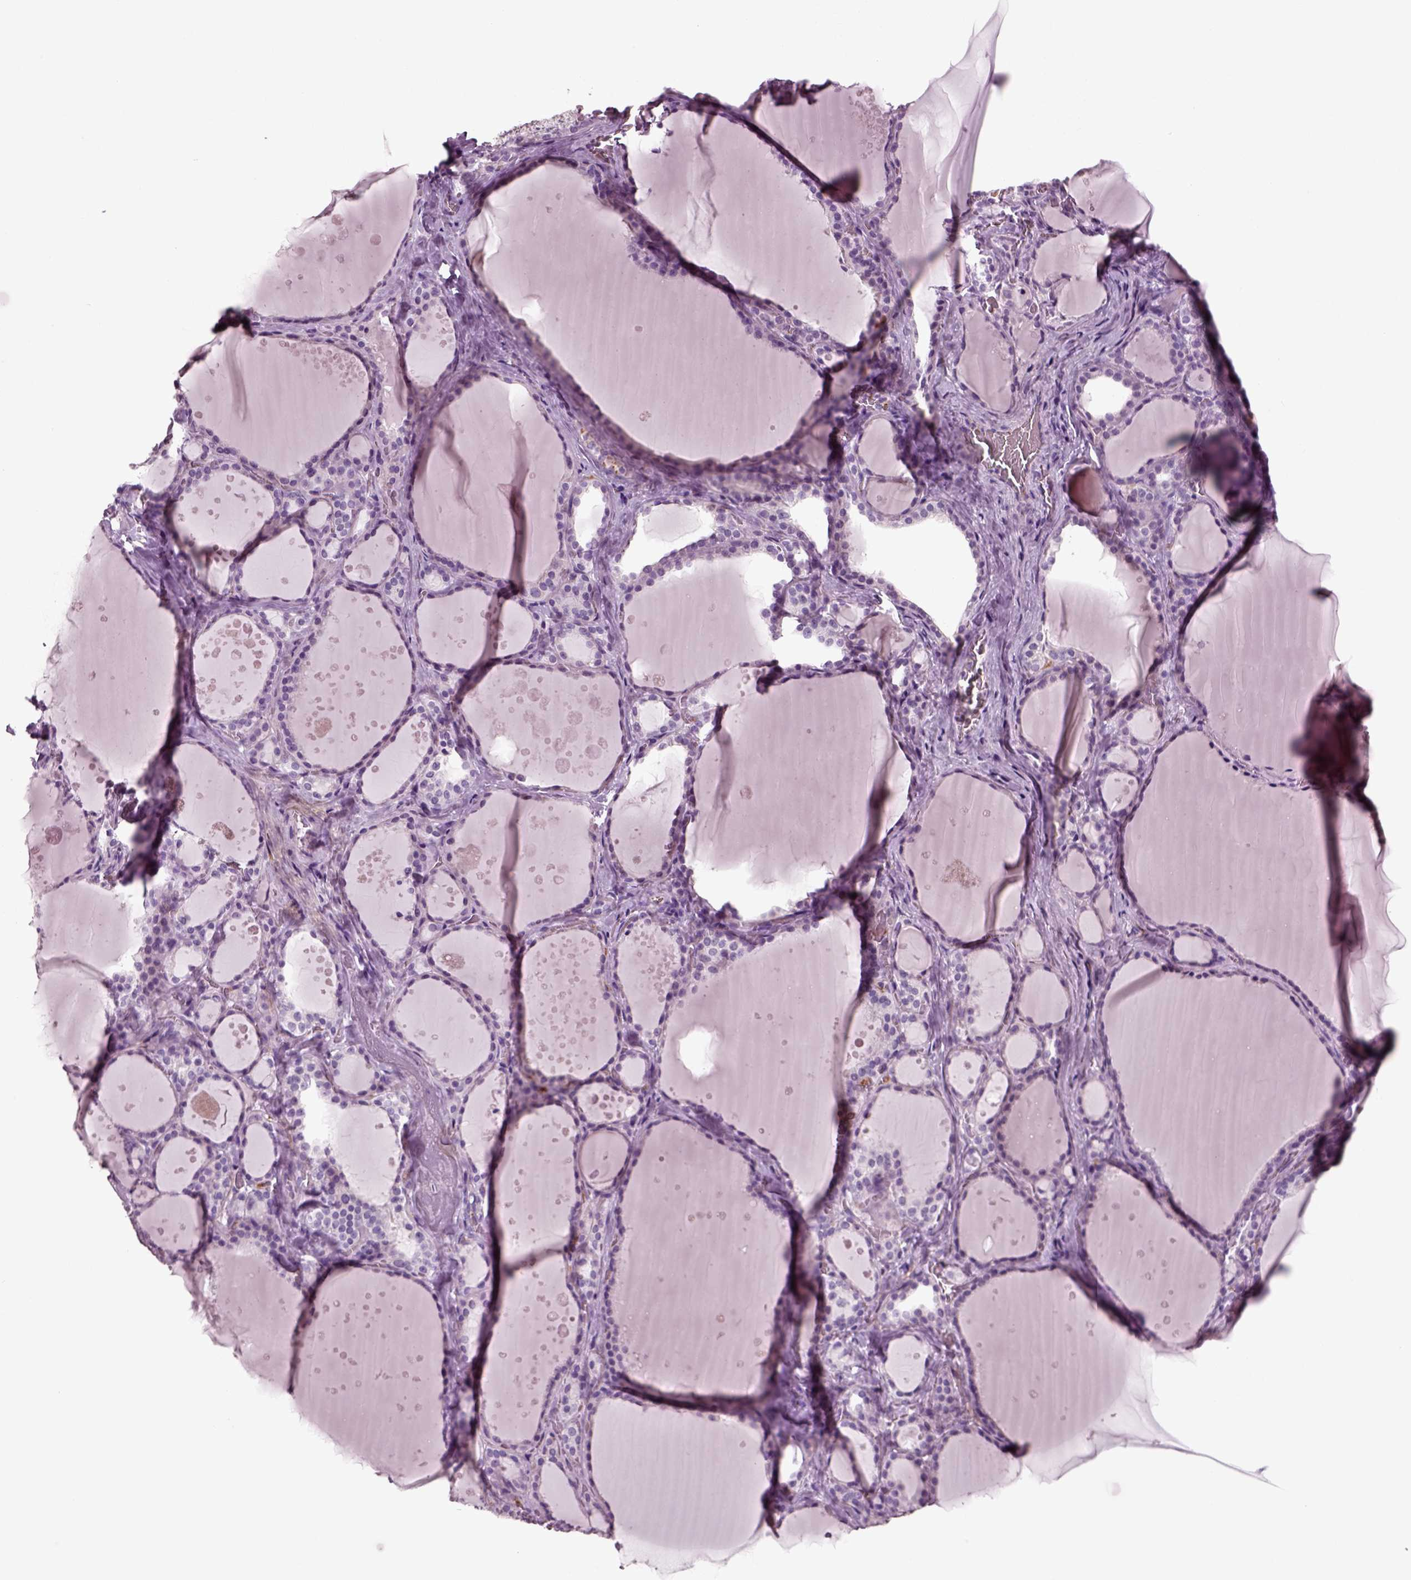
{"staining": {"intensity": "negative", "quantity": "none", "location": "none"}, "tissue": "thyroid gland", "cell_type": "Glandular cells", "image_type": "normal", "snomed": [{"axis": "morphology", "description": "Normal tissue, NOS"}, {"axis": "topography", "description": "Thyroid gland"}], "caption": "Immunohistochemistry (IHC) micrograph of normal human thyroid gland stained for a protein (brown), which demonstrates no expression in glandular cells.", "gene": "DEFB118", "patient": {"sex": "male", "age": 63}}